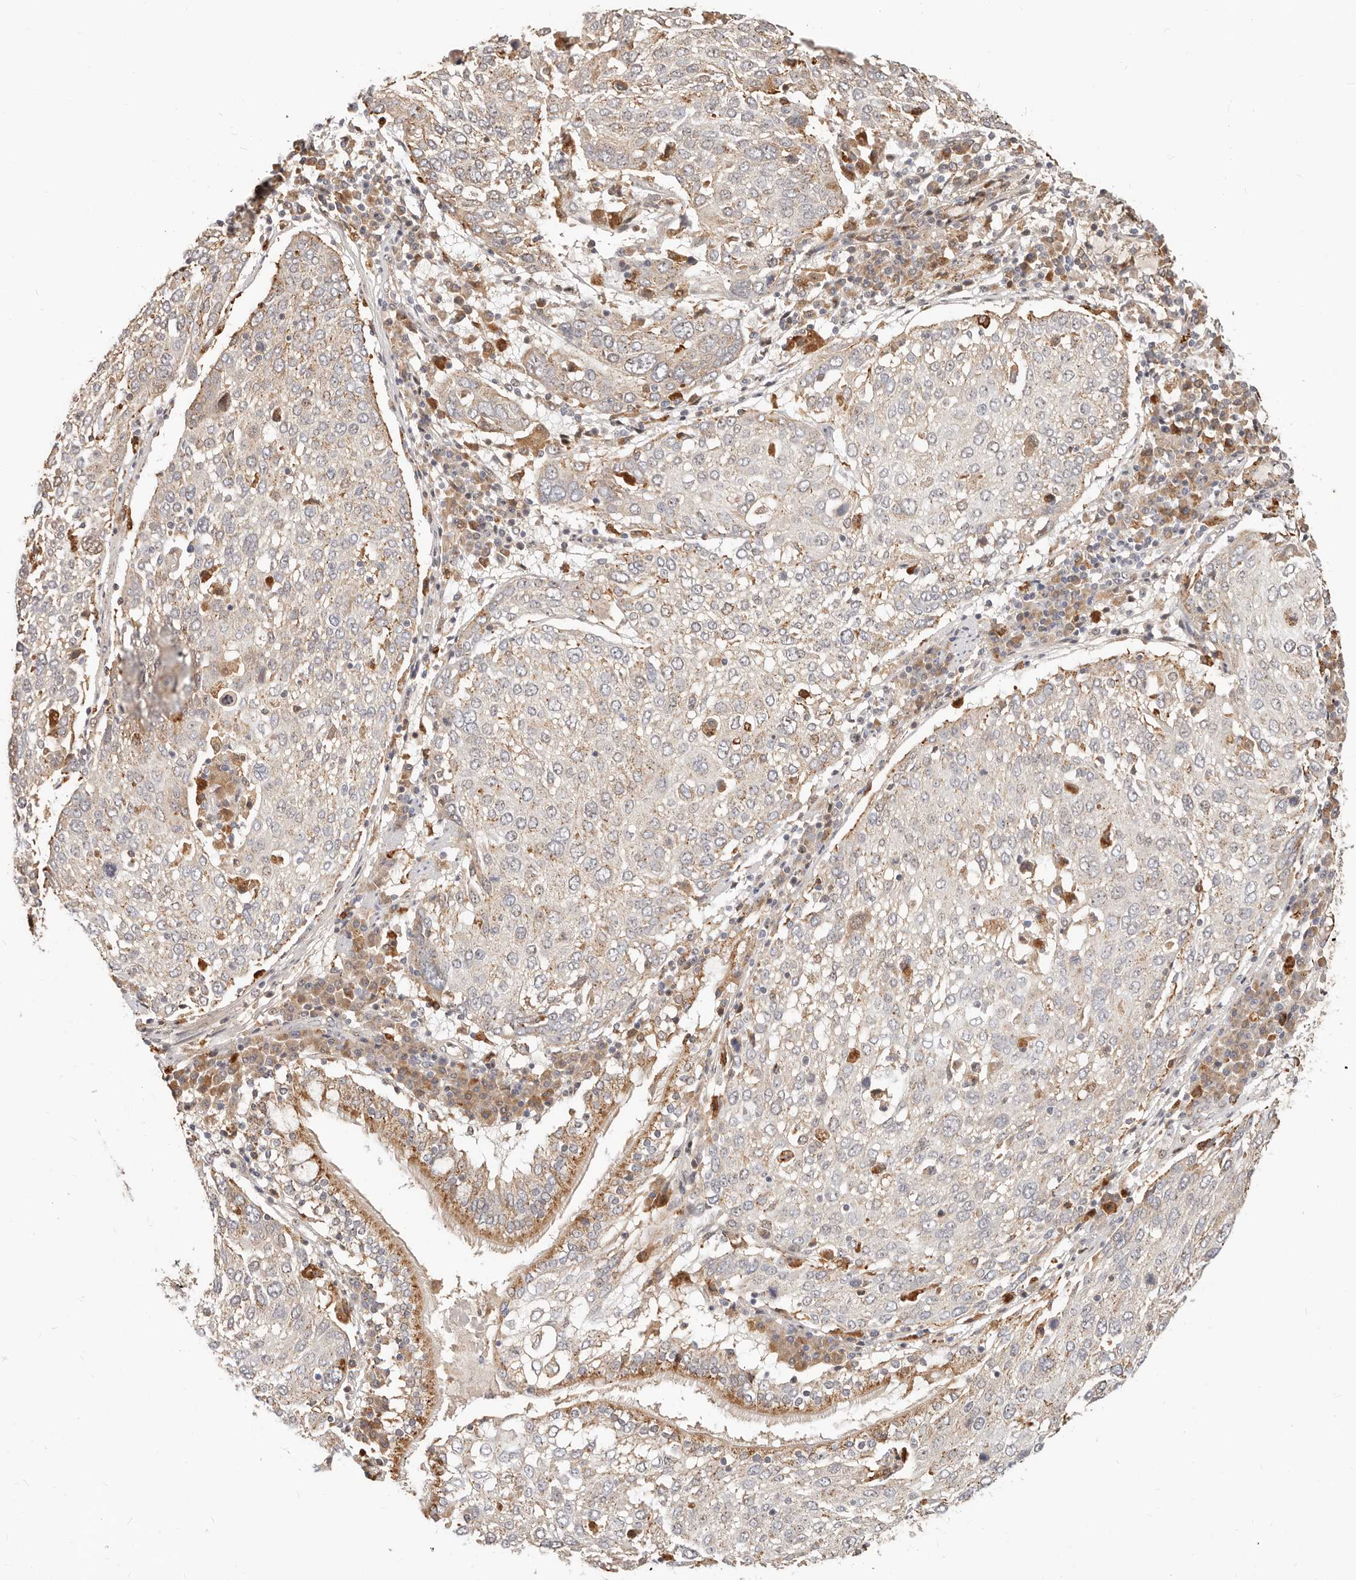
{"staining": {"intensity": "weak", "quantity": "25%-75%", "location": "cytoplasmic/membranous"}, "tissue": "lung cancer", "cell_type": "Tumor cells", "image_type": "cancer", "snomed": [{"axis": "morphology", "description": "Squamous cell carcinoma, NOS"}, {"axis": "topography", "description": "Lung"}], "caption": "Squamous cell carcinoma (lung) stained with a protein marker reveals weak staining in tumor cells.", "gene": "ZRANB1", "patient": {"sex": "male", "age": 65}}